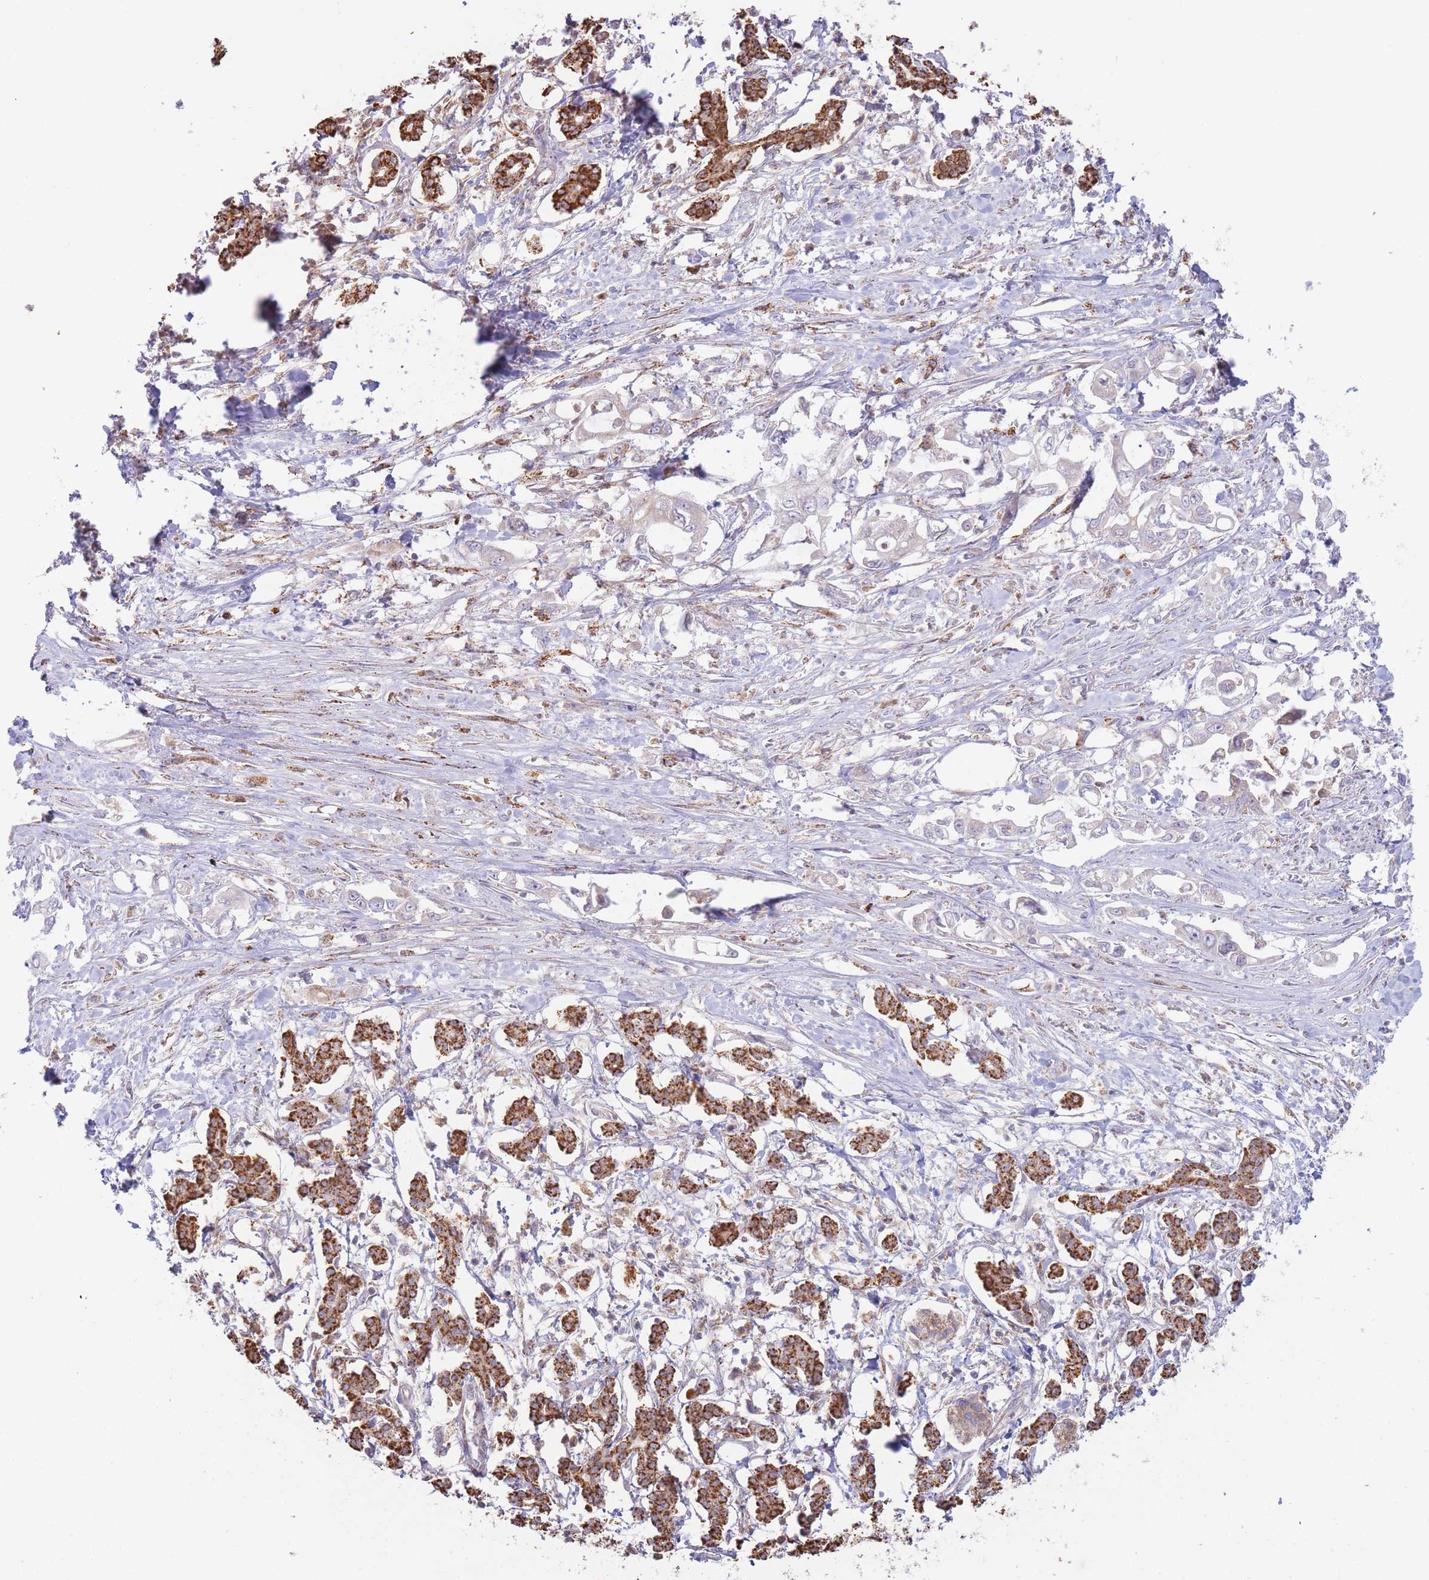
{"staining": {"intensity": "weak", "quantity": "<25%", "location": "cytoplasmic/membranous"}, "tissue": "pancreatic cancer", "cell_type": "Tumor cells", "image_type": "cancer", "snomed": [{"axis": "morphology", "description": "Adenocarcinoma, NOS"}, {"axis": "topography", "description": "Pancreas"}], "caption": "This is an immunohistochemistry photomicrograph of adenocarcinoma (pancreatic). There is no positivity in tumor cells.", "gene": "MRPL17", "patient": {"sex": "male", "age": 61}}